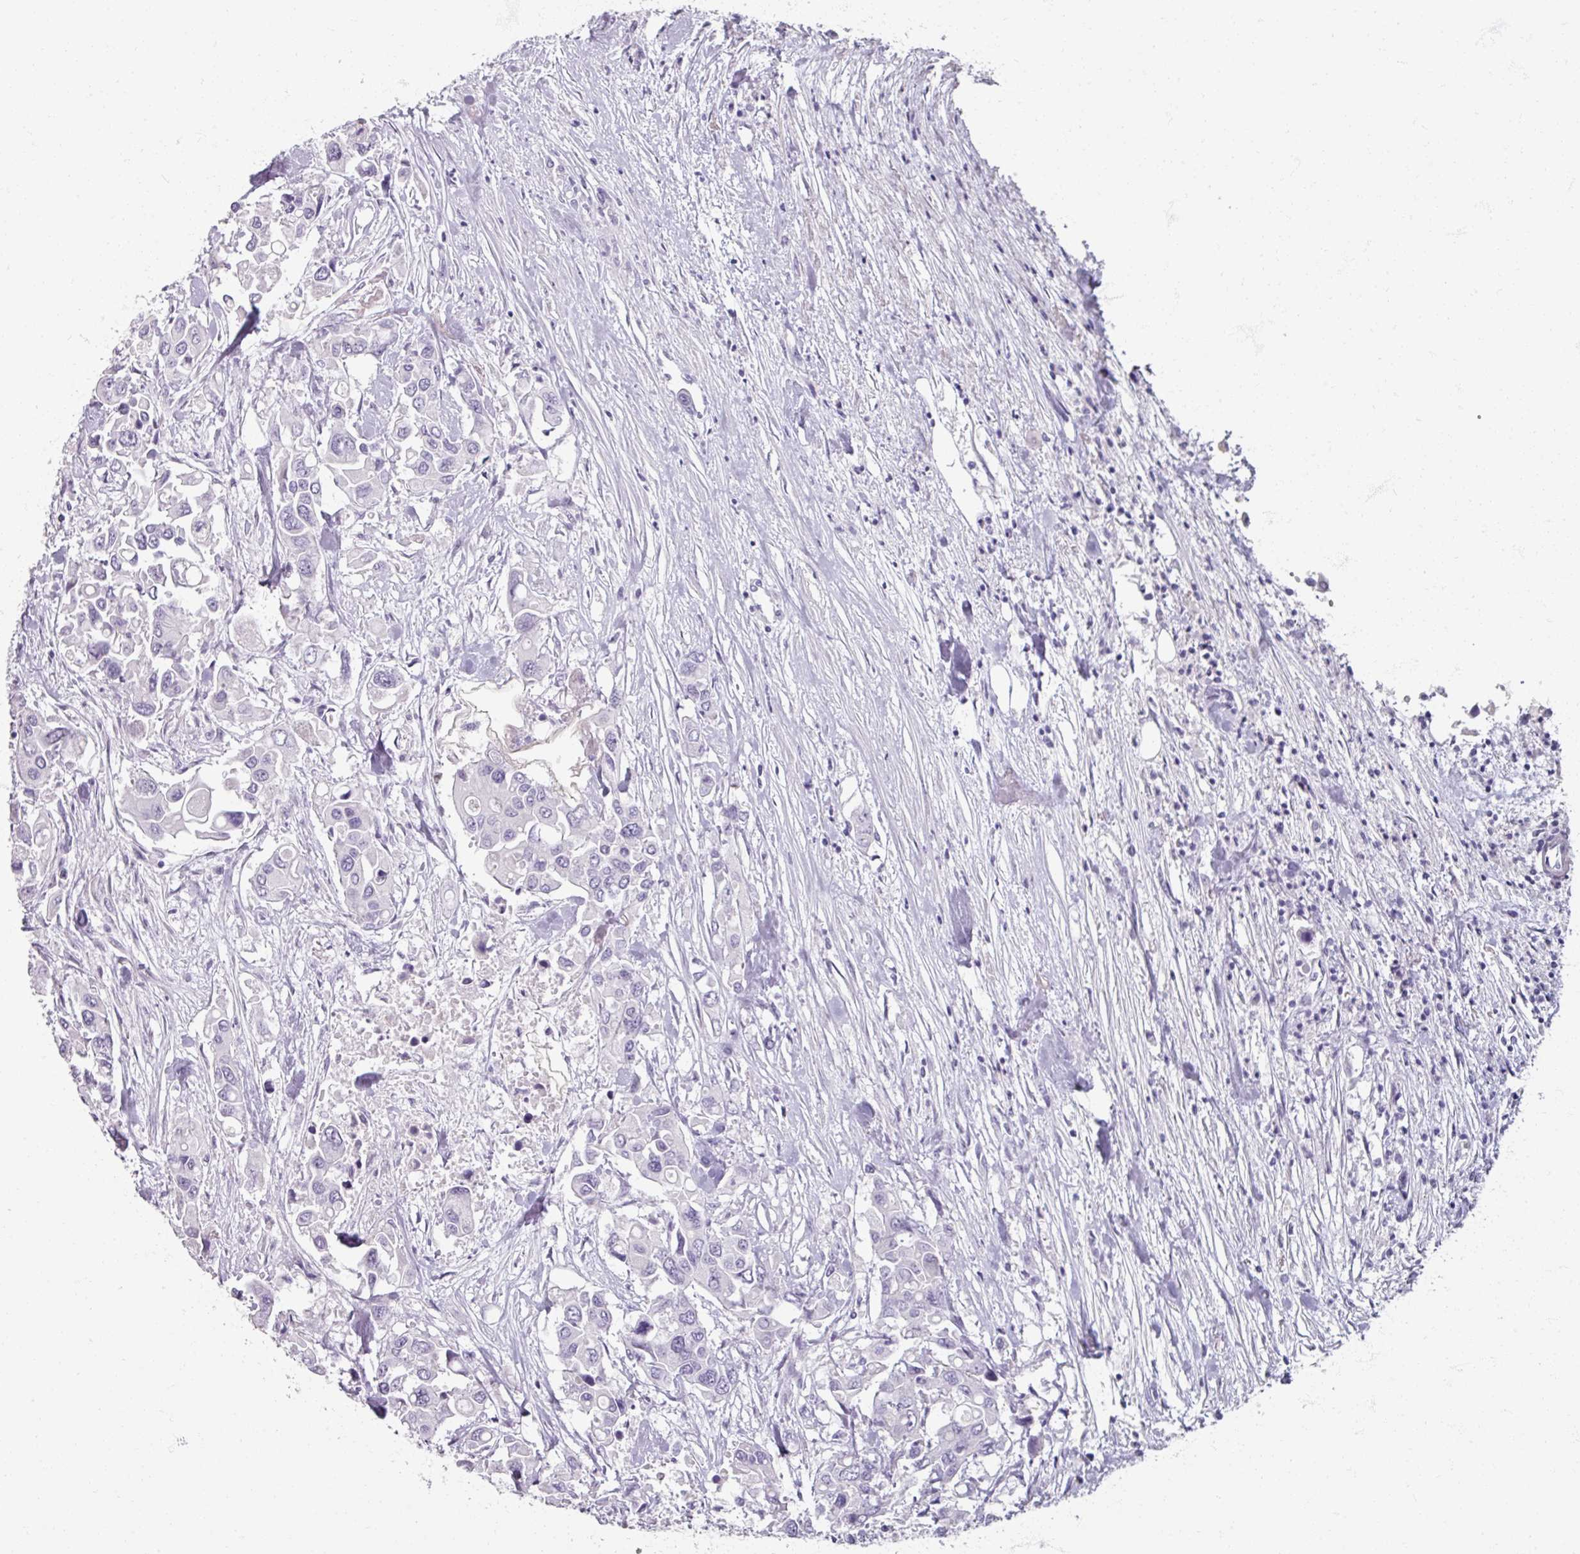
{"staining": {"intensity": "negative", "quantity": "none", "location": "none"}, "tissue": "colorectal cancer", "cell_type": "Tumor cells", "image_type": "cancer", "snomed": [{"axis": "morphology", "description": "Adenocarcinoma, NOS"}, {"axis": "topography", "description": "Colon"}], "caption": "Human colorectal cancer (adenocarcinoma) stained for a protein using IHC shows no staining in tumor cells.", "gene": "TG", "patient": {"sex": "male", "age": 77}}